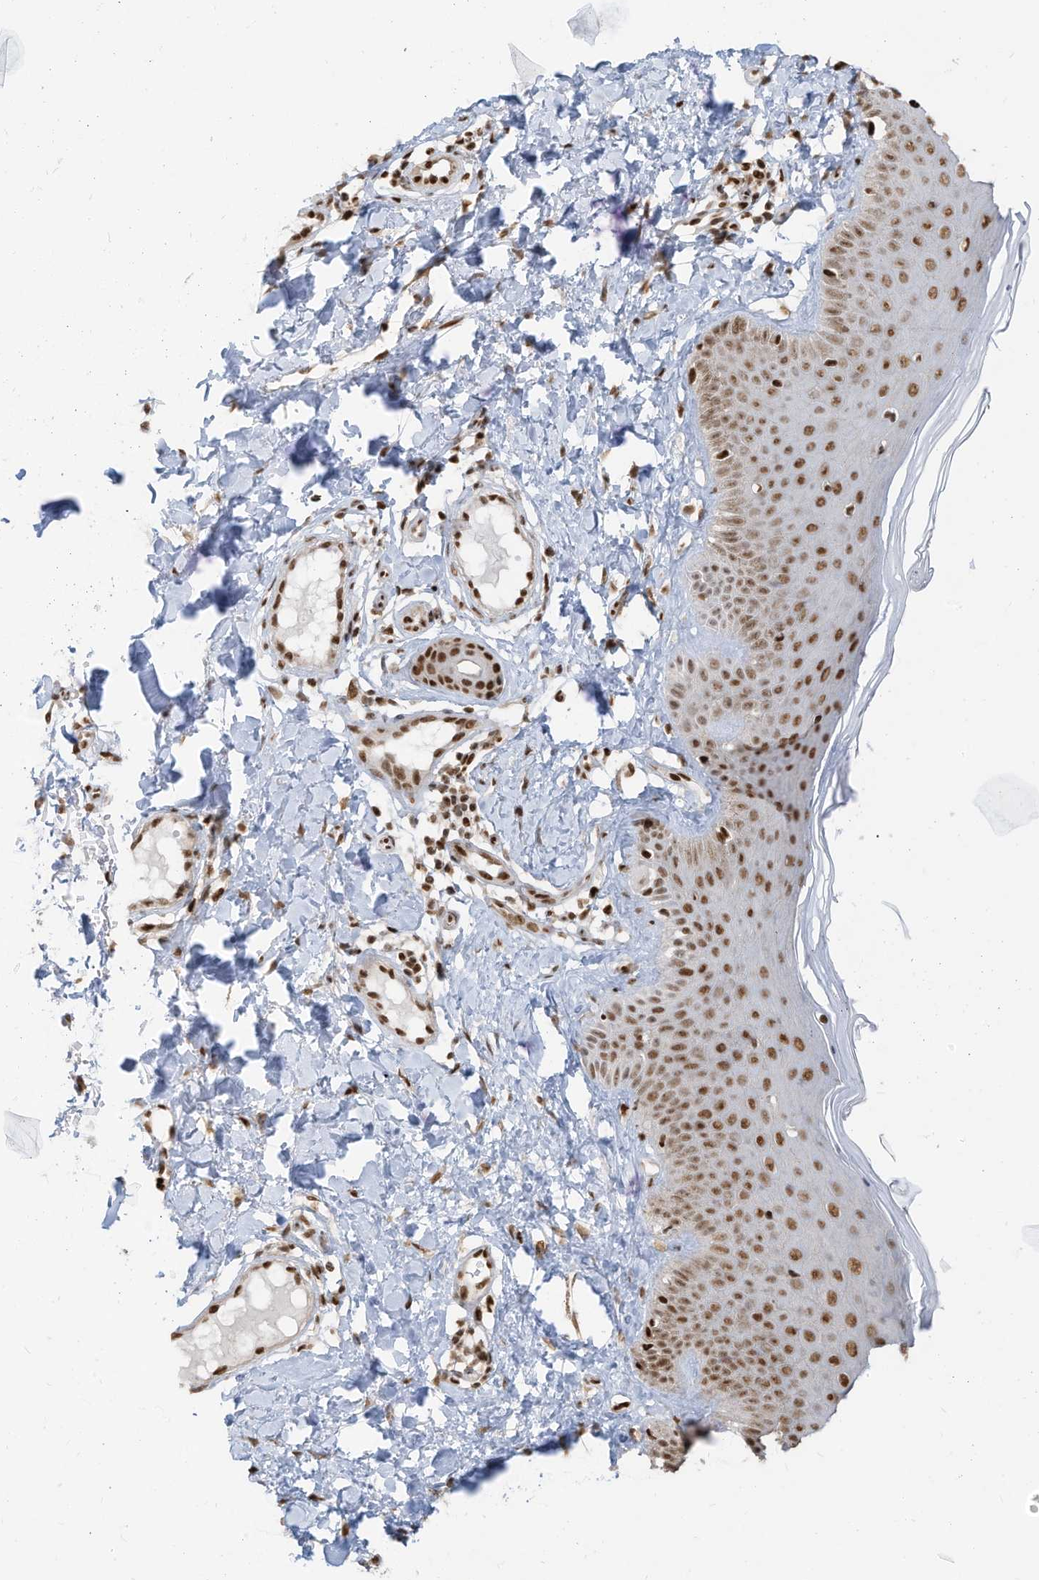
{"staining": {"intensity": "strong", "quantity": ">75%", "location": "nuclear"}, "tissue": "skin", "cell_type": "Fibroblasts", "image_type": "normal", "snomed": [{"axis": "morphology", "description": "Normal tissue, NOS"}, {"axis": "topography", "description": "Skin"}], "caption": "Fibroblasts exhibit high levels of strong nuclear positivity in approximately >75% of cells in unremarkable human skin. (brown staining indicates protein expression, while blue staining denotes nuclei).", "gene": "SAMD15", "patient": {"sex": "male", "age": 52}}